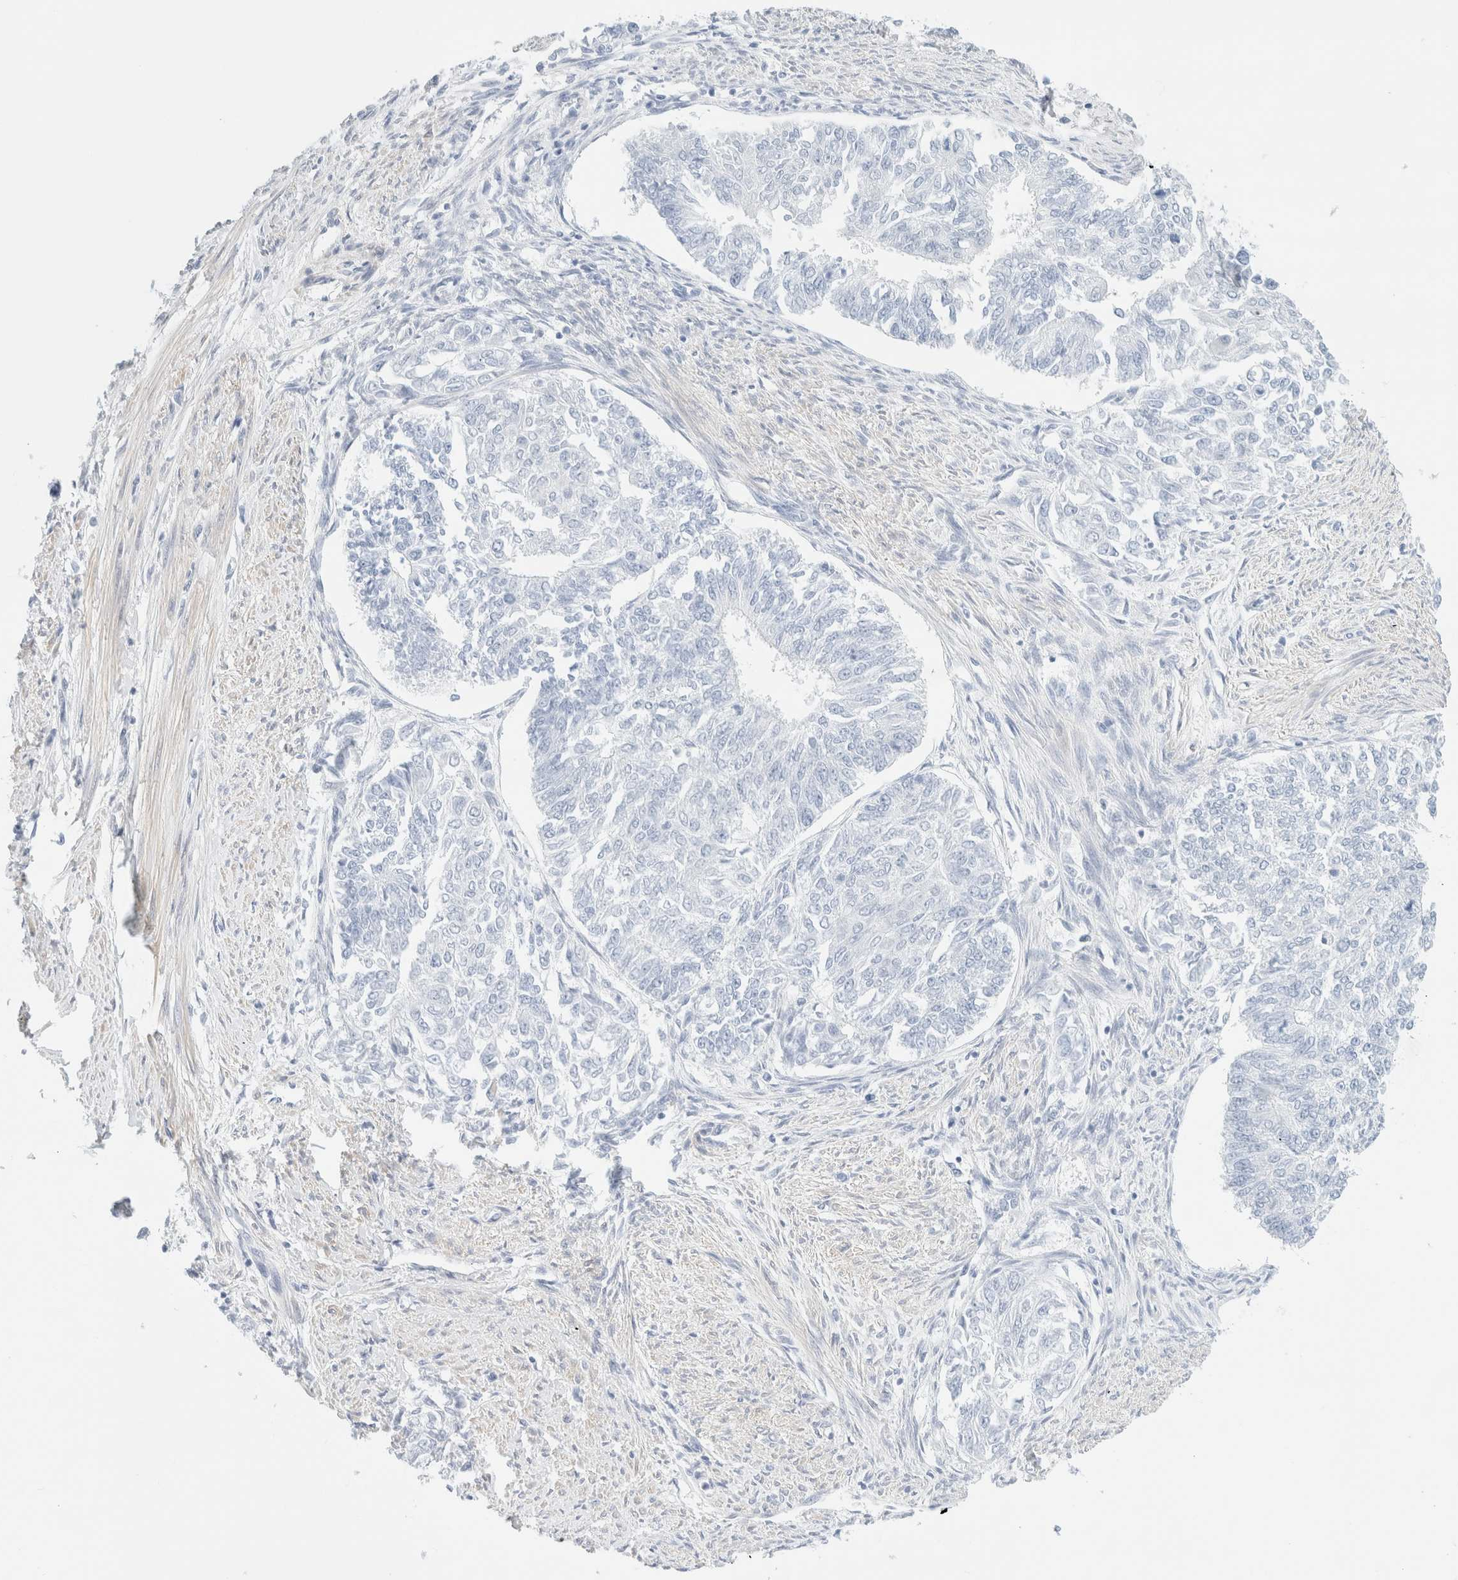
{"staining": {"intensity": "negative", "quantity": "none", "location": "none"}, "tissue": "endometrial cancer", "cell_type": "Tumor cells", "image_type": "cancer", "snomed": [{"axis": "morphology", "description": "Adenocarcinoma, NOS"}, {"axis": "topography", "description": "Endometrium"}], "caption": "DAB immunohistochemical staining of endometrial adenocarcinoma demonstrates no significant expression in tumor cells. (Stains: DAB immunohistochemistry (IHC) with hematoxylin counter stain, Microscopy: brightfield microscopy at high magnification).", "gene": "DPYS", "patient": {"sex": "female", "age": 32}}